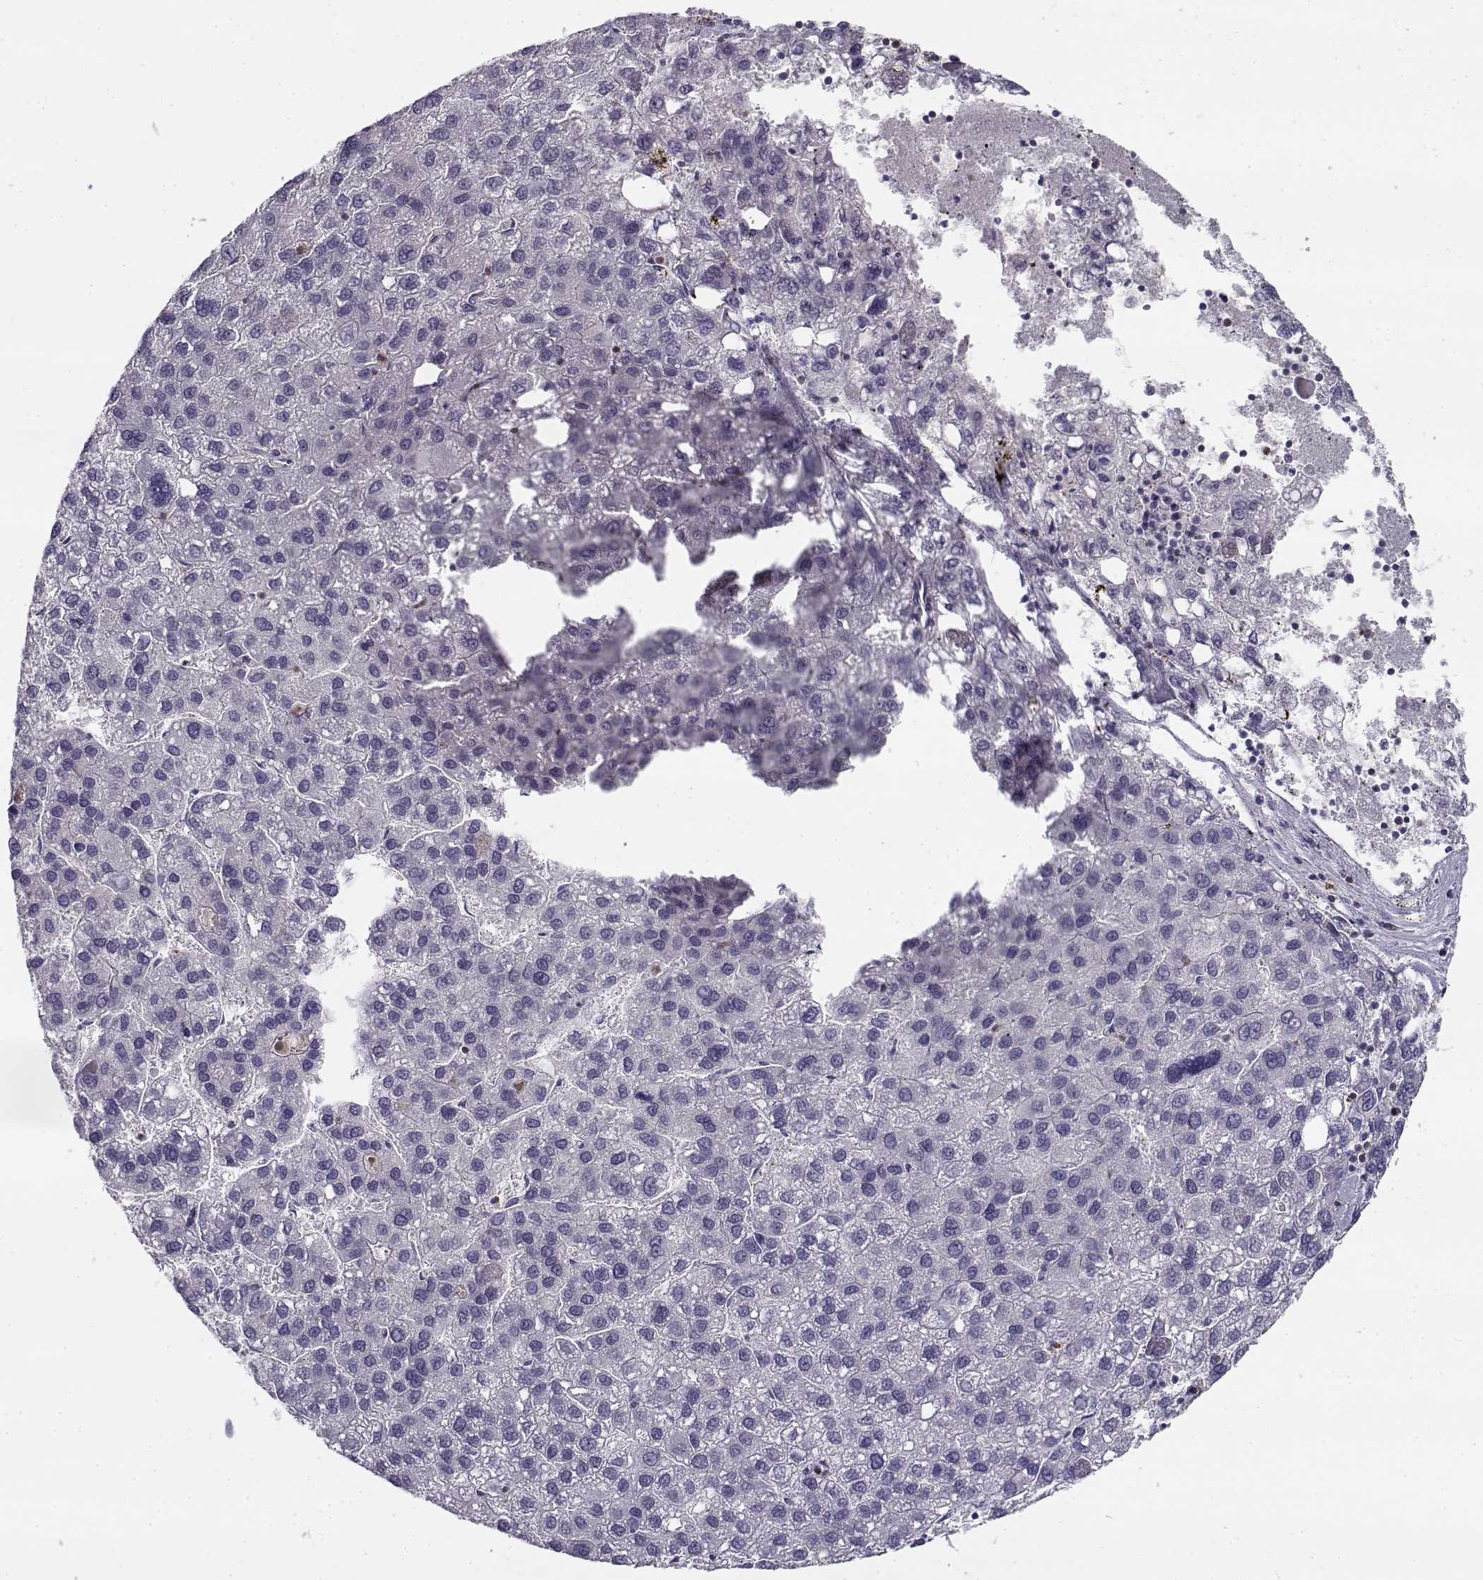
{"staining": {"intensity": "negative", "quantity": "none", "location": "none"}, "tissue": "liver cancer", "cell_type": "Tumor cells", "image_type": "cancer", "snomed": [{"axis": "morphology", "description": "Carcinoma, Hepatocellular, NOS"}, {"axis": "topography", "description": "Liver"}], "caption": "There is no significant staining in tumor cells of hepatocellular carcinoma (liver).", "gene": "MYO1A", "patient": {"sex": "female", "age": 82}}